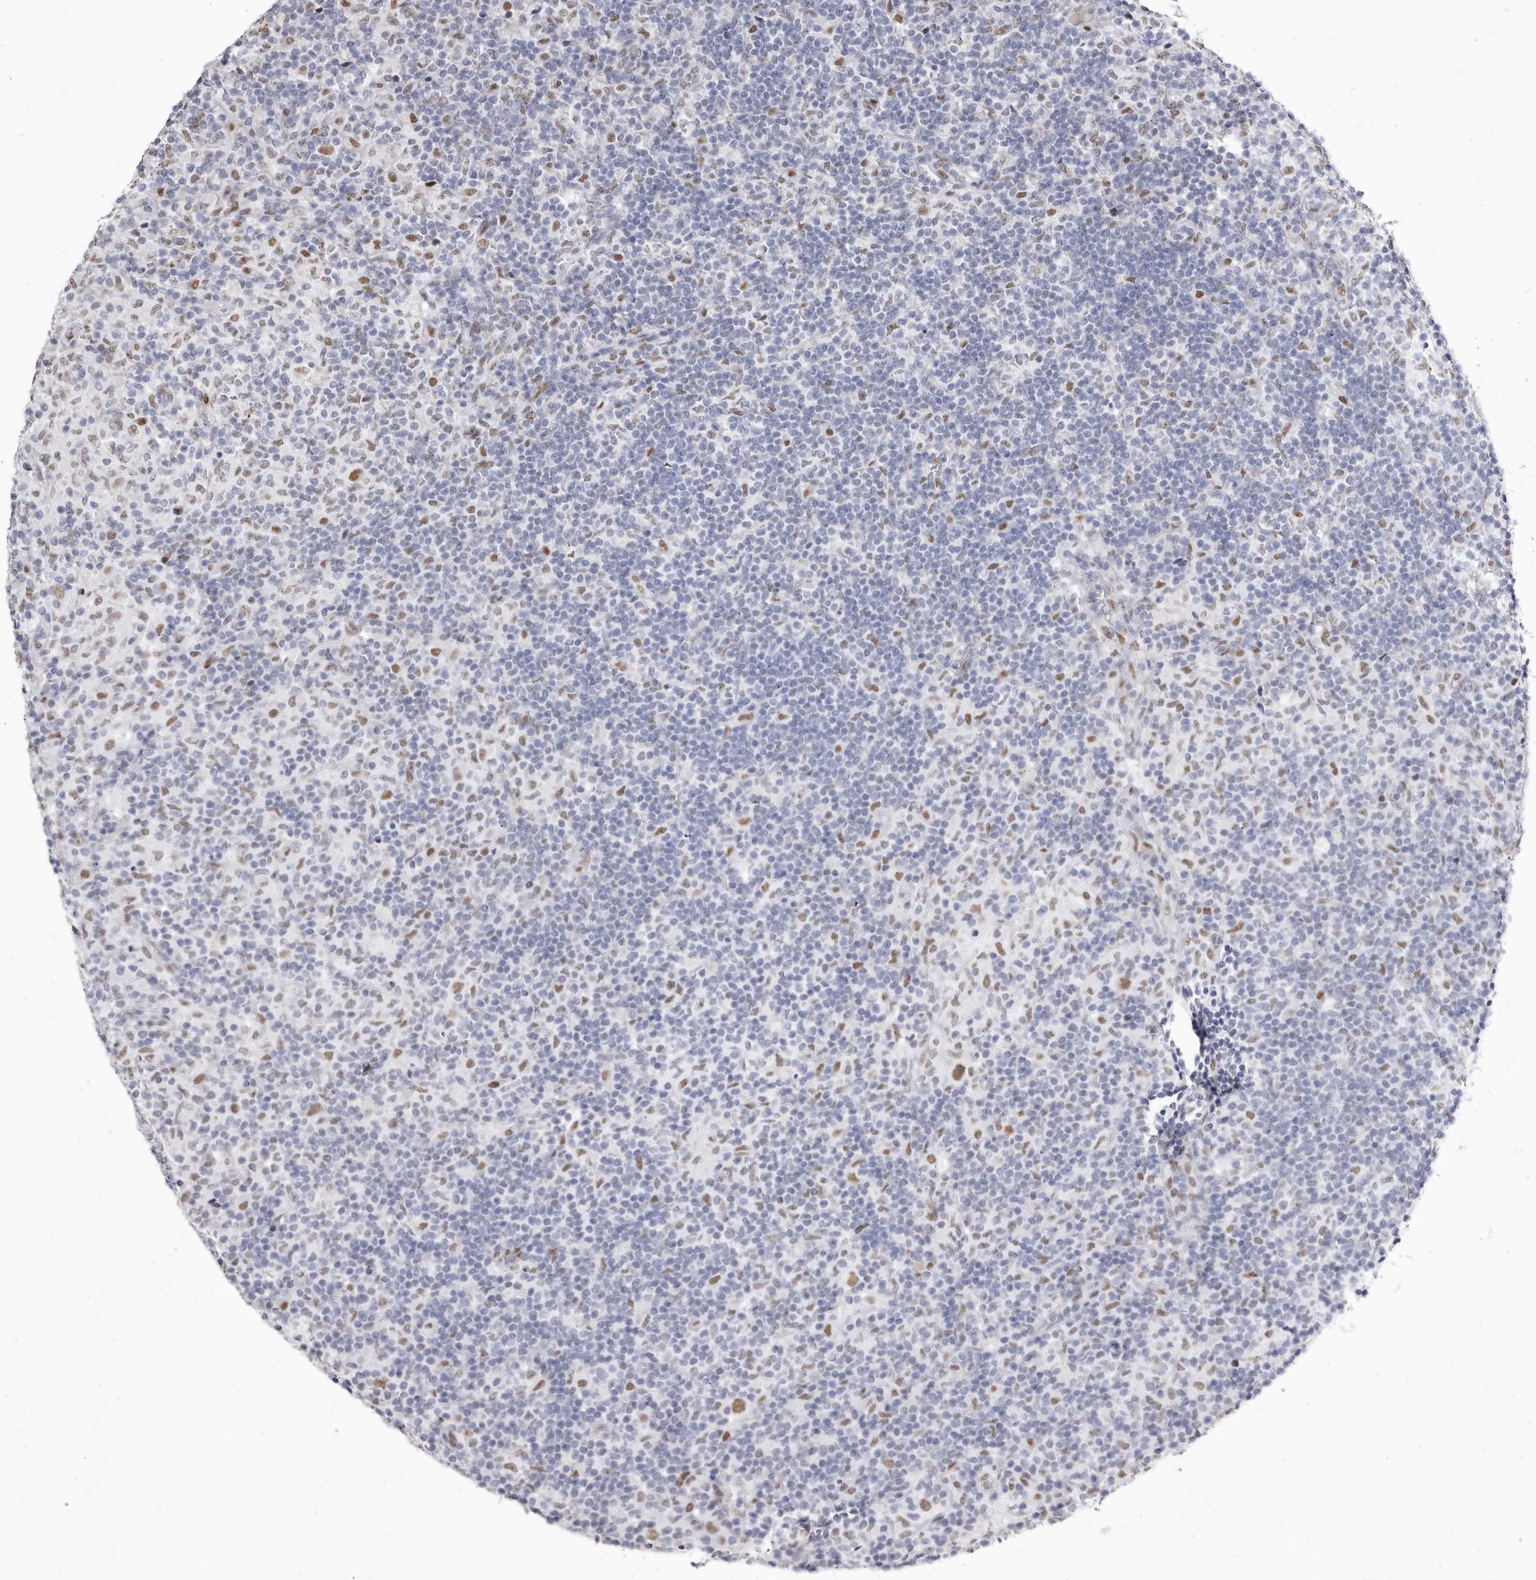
{"staining": {"intensity": "moderate", "quantity": ">75%", "location": "nuclear"}, "tissue": "lymphoma", "cell_type": "Tumor cells", "image_type": "cancer", "snomed": [{"axis": "morphology", "description": "Hodgkin's disease, NOS"}, {"axis": "topography", "description": "Lymph node"}], "caption": "Moderate nuclear staining for a protein is identified in approximately >75% of tumor cells of Hodgkin's disease using immunohistochemistry.", "gene": "ZNF326", "patient": {"sex": "male", "age": 70}}